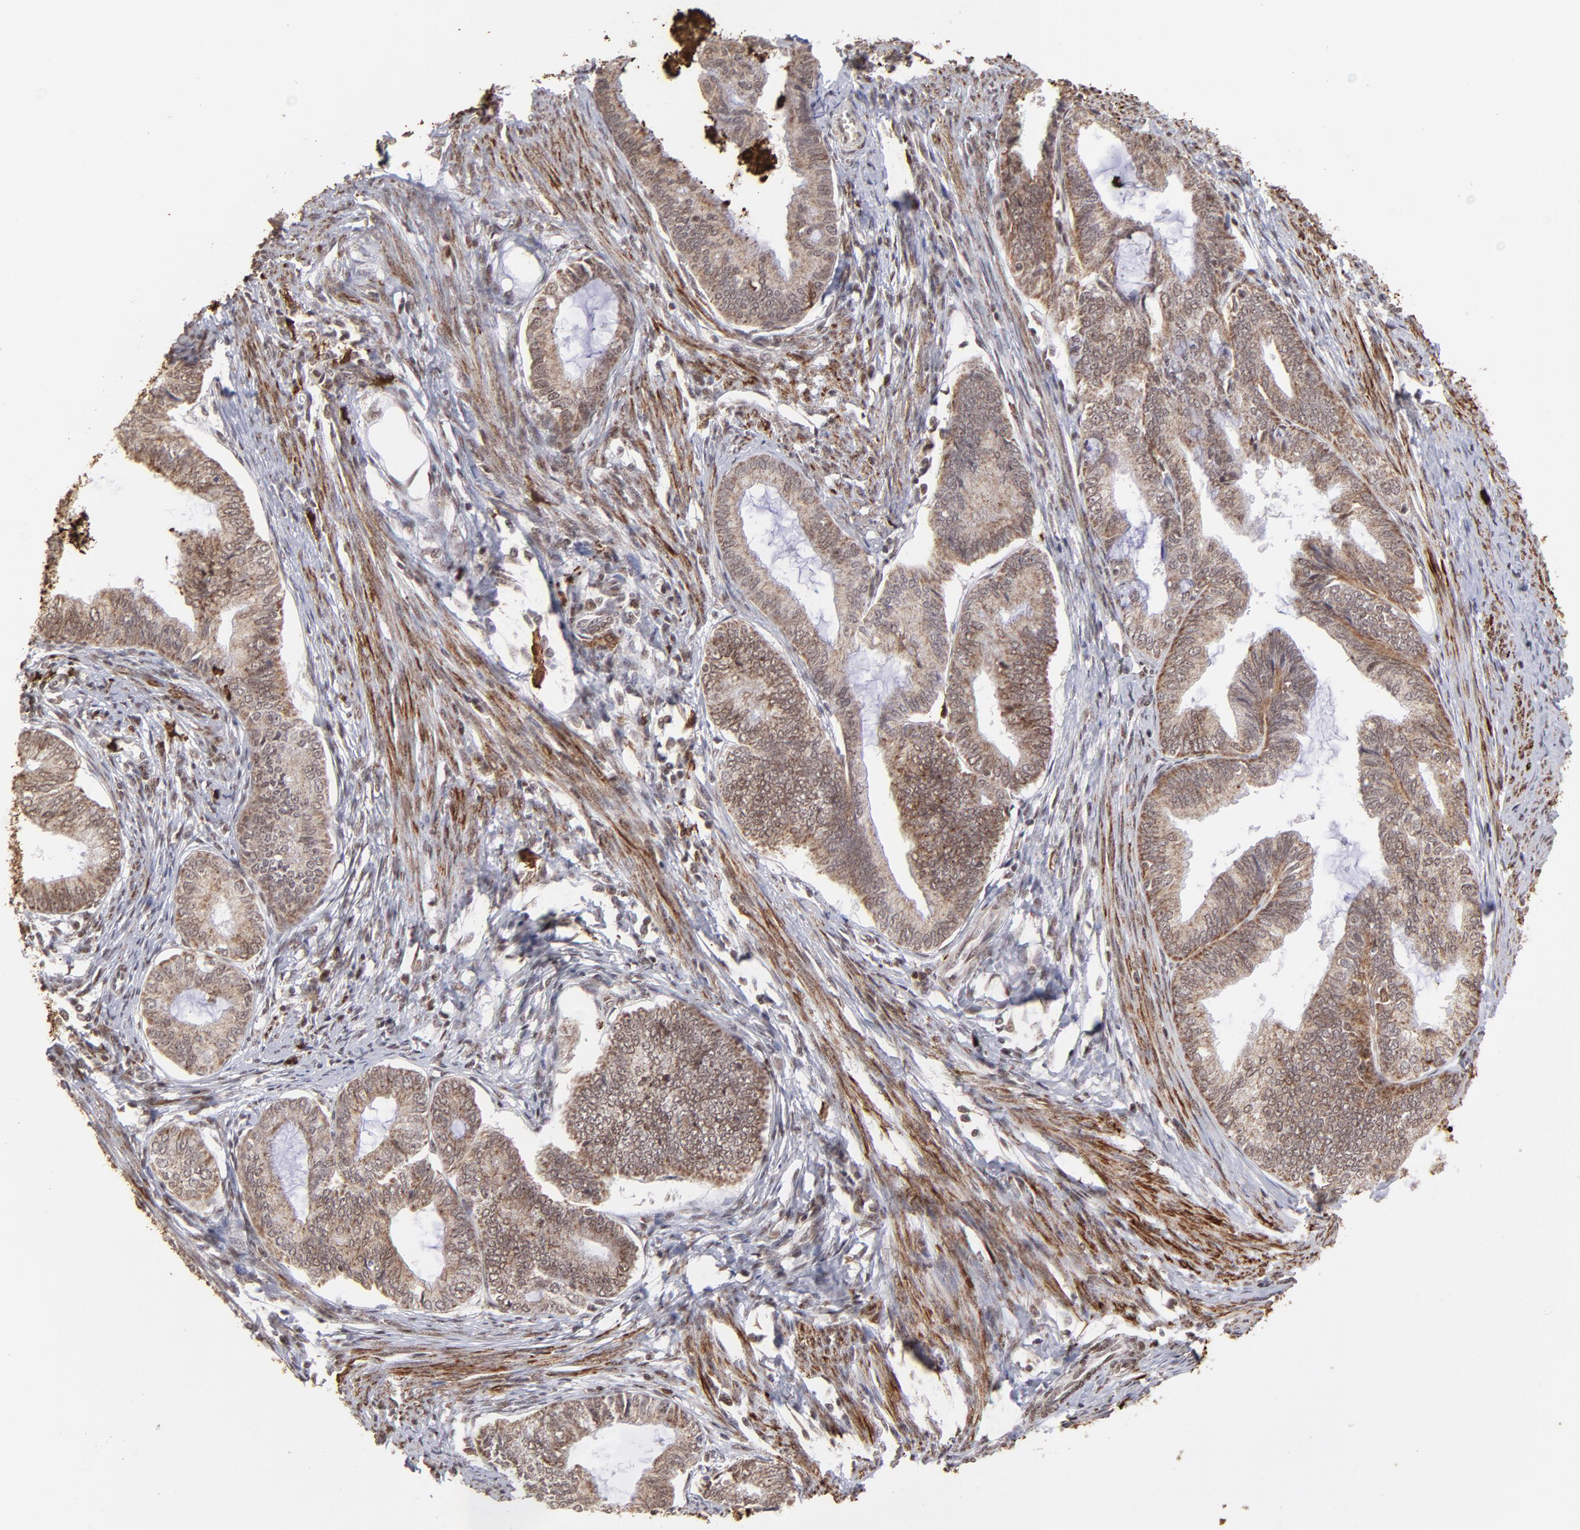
{"staining": {"intensity": "moderate", "quantity": ">75%", "location": "cytoplasmic/membranous"}, "tissue": "endometrial cancer", "cell_type": "Tumor cells", "image_type": "cancer", "snomed": [{"axis": "morphology", "description": "Adenocarcinoma, NOS"}, {"axis": "topography", "description": "Endometrium"}], "caption": "A medium amount of moderate cytoplasmic/membranous expression is appreciated in about >75% of tumor cells in endometrial cancer (adenocarcinoma) tissue.", "gene": "ZFX", "patient": {"sex": "female", "age": 86}}